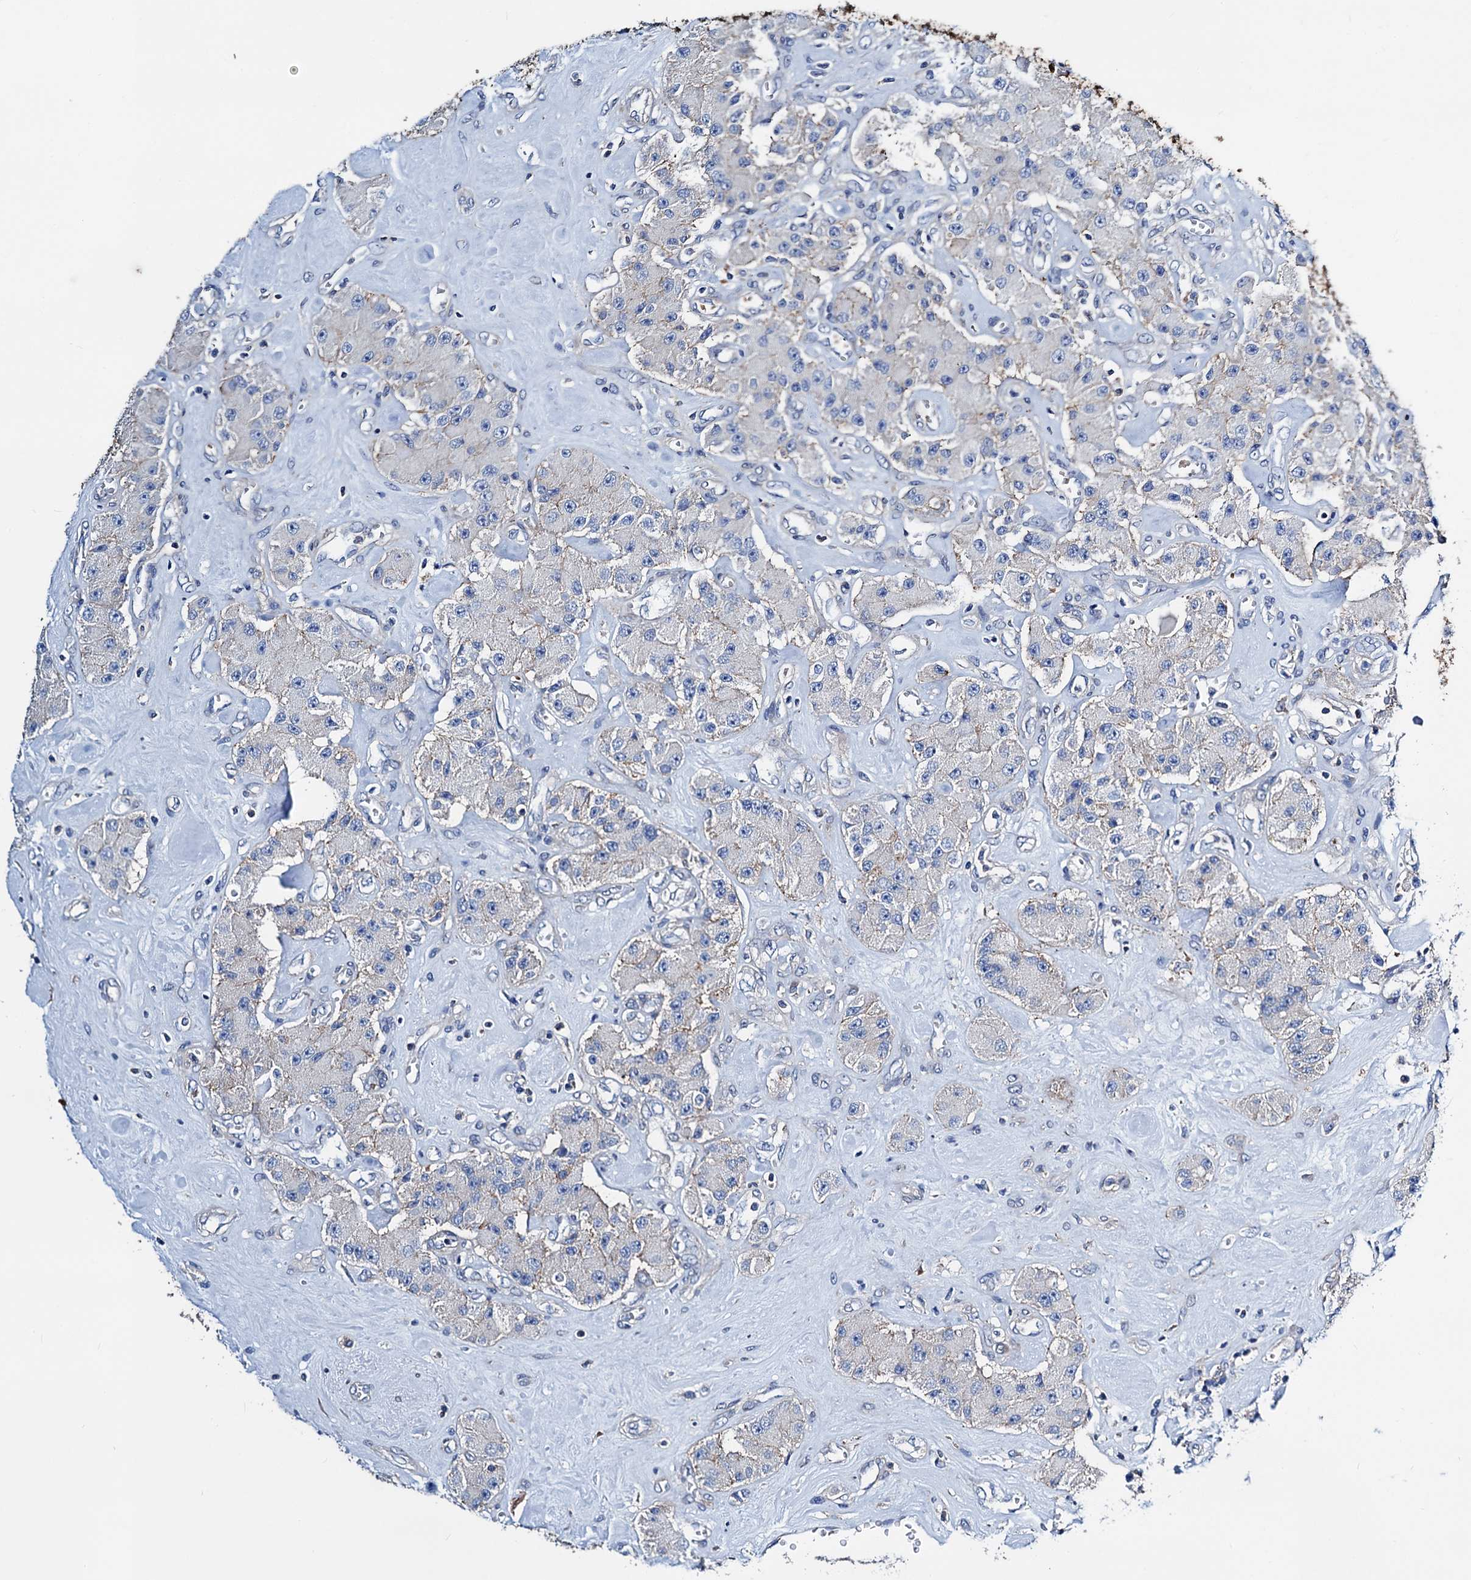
{"staining": {"intensity": "weak", "quantity": "<25%", "location": "cytoplasmic/membranous"}, "tissue": "carcinoid", "cell_type": "Tumor cells", "image_type": "cancer", "snomed": [{"axis": "morphology", "description": "Carcinoid, malignant, NOS"}, {"axis": "topography", "description": "Pancreas"}], "caption": "Tumor cells are negative for brown protein staining in carcinoid.", "gene": "GCOM1", "patient": {"sex": "male", "age": 41}}